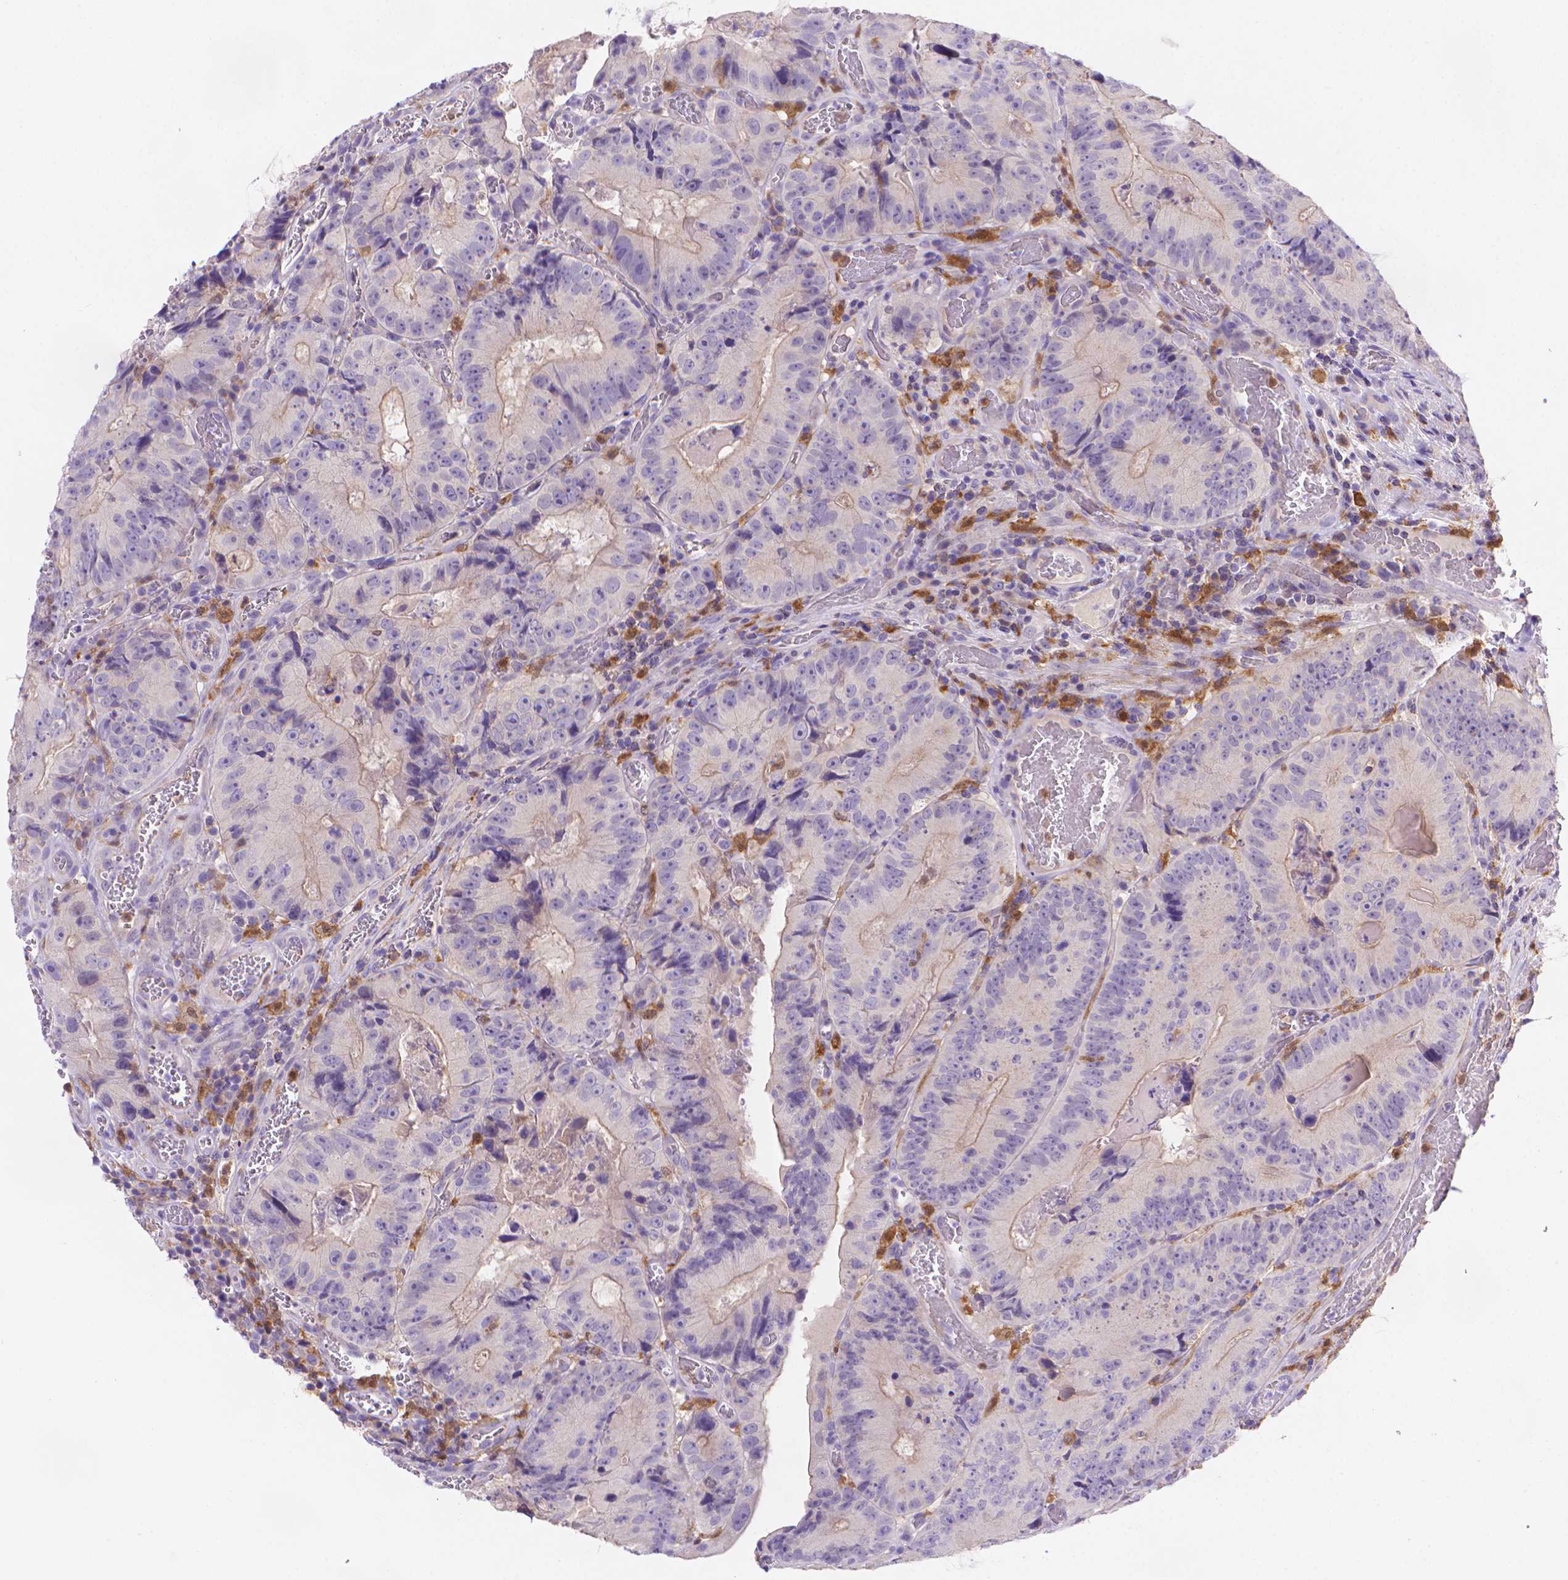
{"staining": {"intensity": "negative", "quantity": "none", "location": "none"}, "tissue": "colorectal cancer", "cell_type": "Tumor cells", "image_type": "cancer", "snomed": [{"axis": "morphology", "description": "Adenocarcinoma, NOS"}, {"axis": "topography", "description": "Colon"}], "caption": "Immunohistochemistry (IHC) micrograph of human adenocarcinoma (colorectal) stained for a protein (brown), which displays no expression in tumor cells.", "gene": "FGD2", "patient": {"sex": "female", "age": 86}}